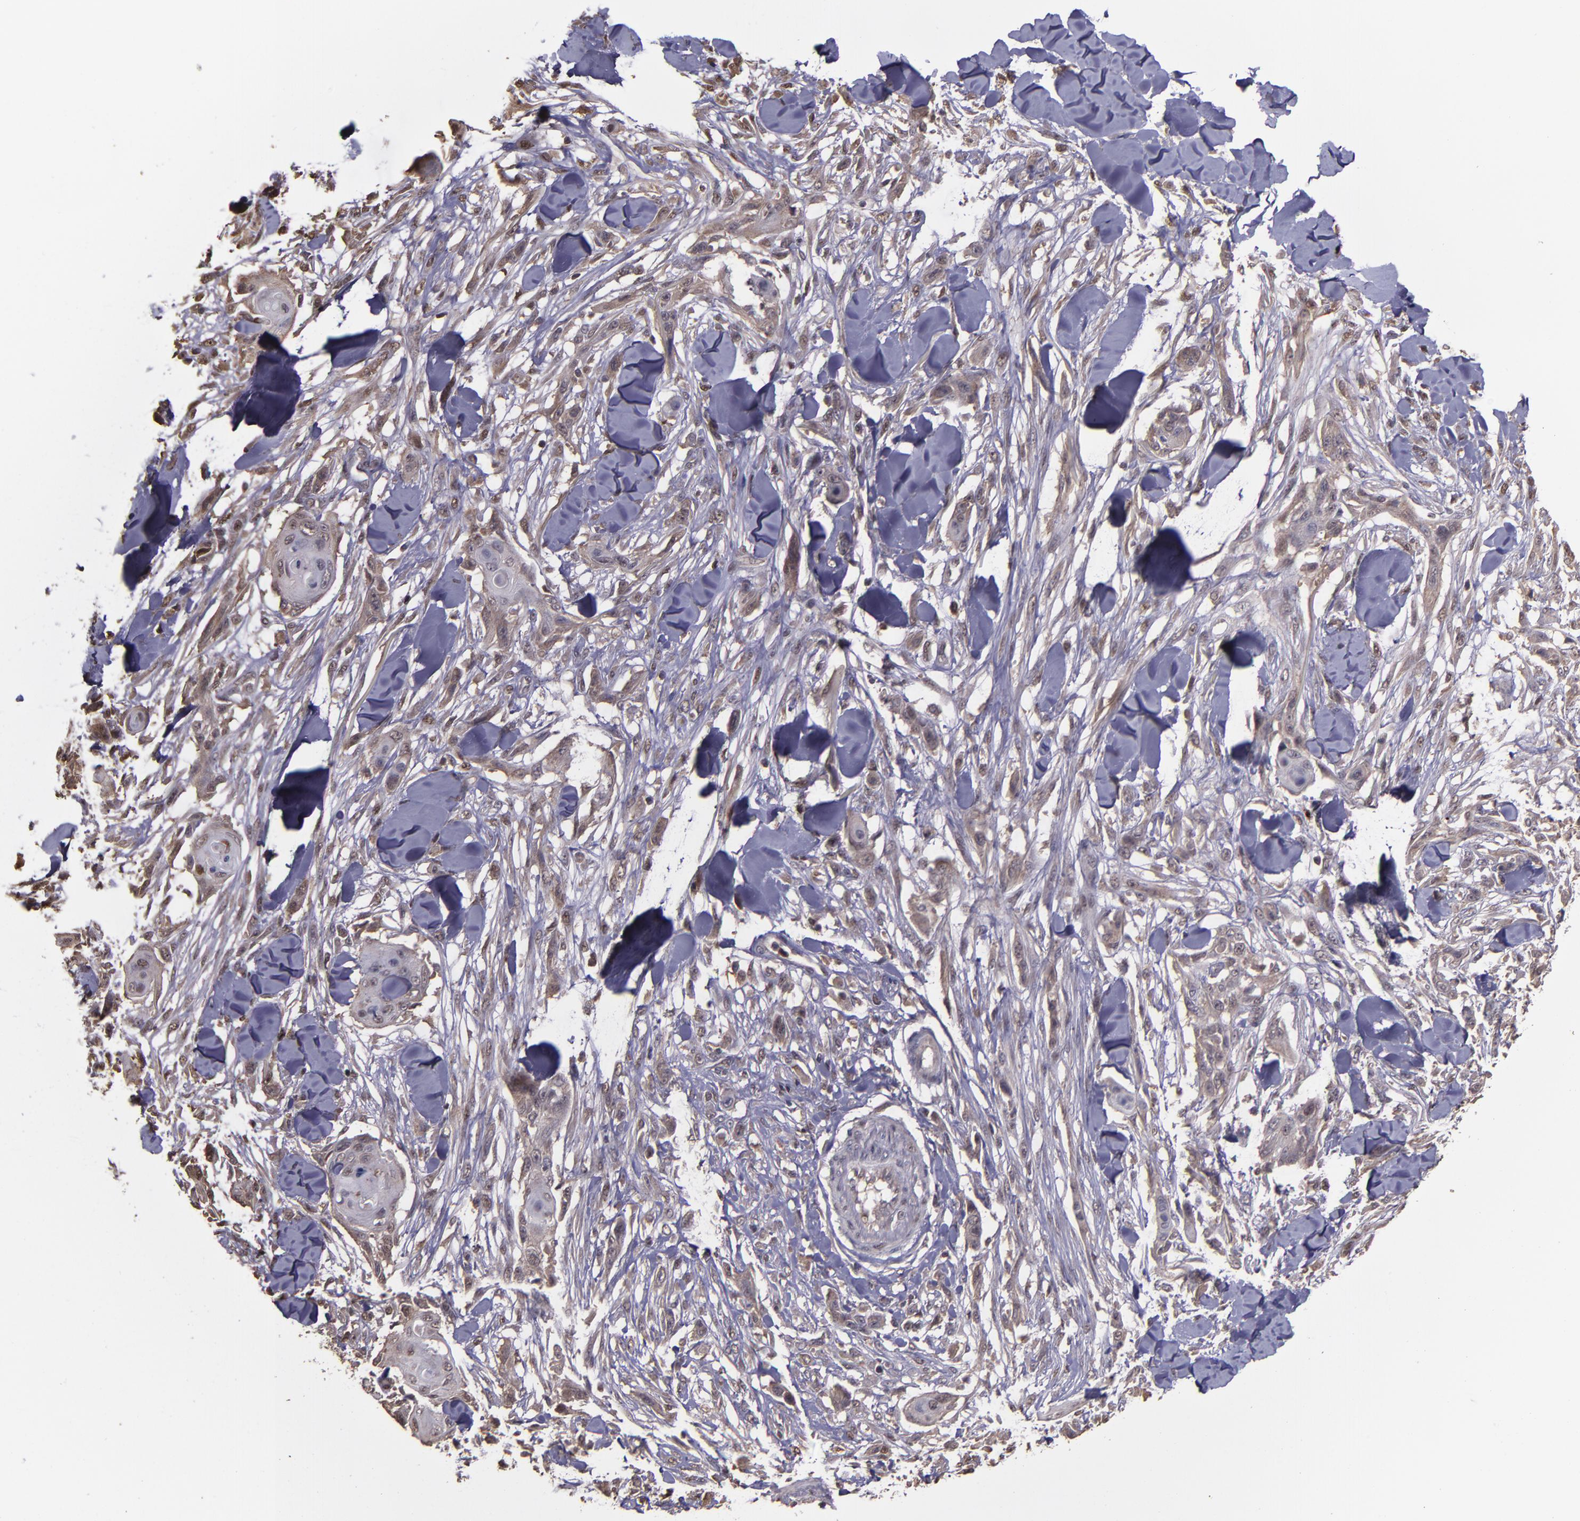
{"staining": {"intensity": "moderate", "quantity": "25%-75%", "location": "cytoplasmic/membranous,nuclear"}, "tissue": "skin cancer", "cell_type": "Tumor cells", "image_type": "cancer", "snomed": [{"axis": "morphology", "description": "Squamous cell carcinoma, NOS"}, {"axis": "topography", "description": "Skin"}], "caption": "Tumor cells exhibit moderate cytoplasmic/membranous and nuclear expression in approximately 25%-75% of cells in skin squamous cell carcinoma. (IHC, brightfield microscopy, high magnification).", "gene": "SERPINF2", "patient": {"sex": "female", "age": 59}}